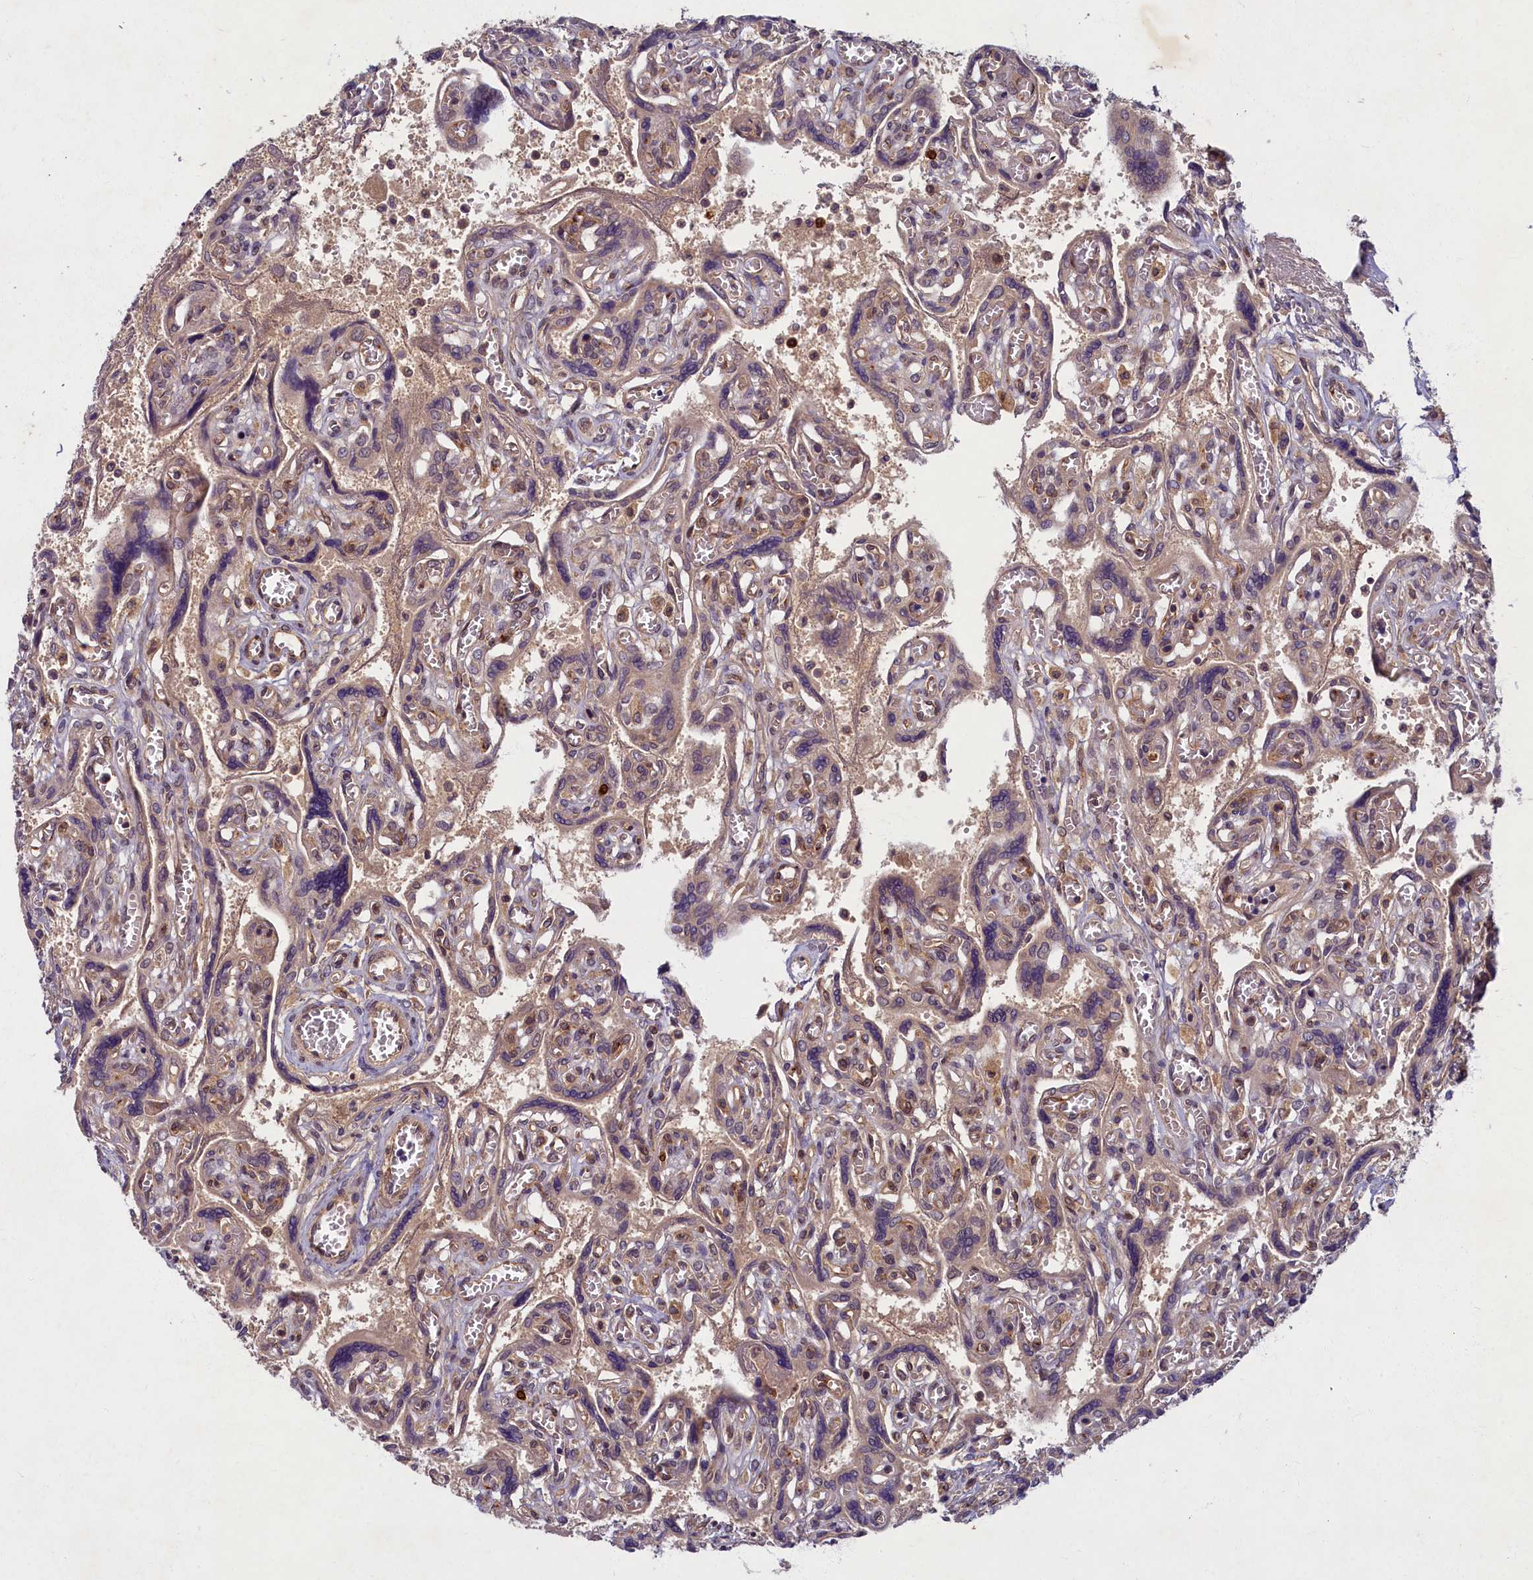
{"staining": {"intensity": "moderate", "quantity": "25%-75%", "location": "cytoplasmic/membranous"}, "tissue": "placenta", "cell_type": "Trophoblastic cells", "image_type": "normal", "snomed": [{"axis": "morphology", "description": "Normal tissue, NOS"}, {"axis": "topography", "description": "Placenta"}], "caption": "Placenta stained for a protein (brown) displays moderate cytoplasmic/membranous positive expression in approximately 25%-75% of trophoblastic cells.", "gene": "BICD1", "patient": {"sex": "female", "age": 39}}